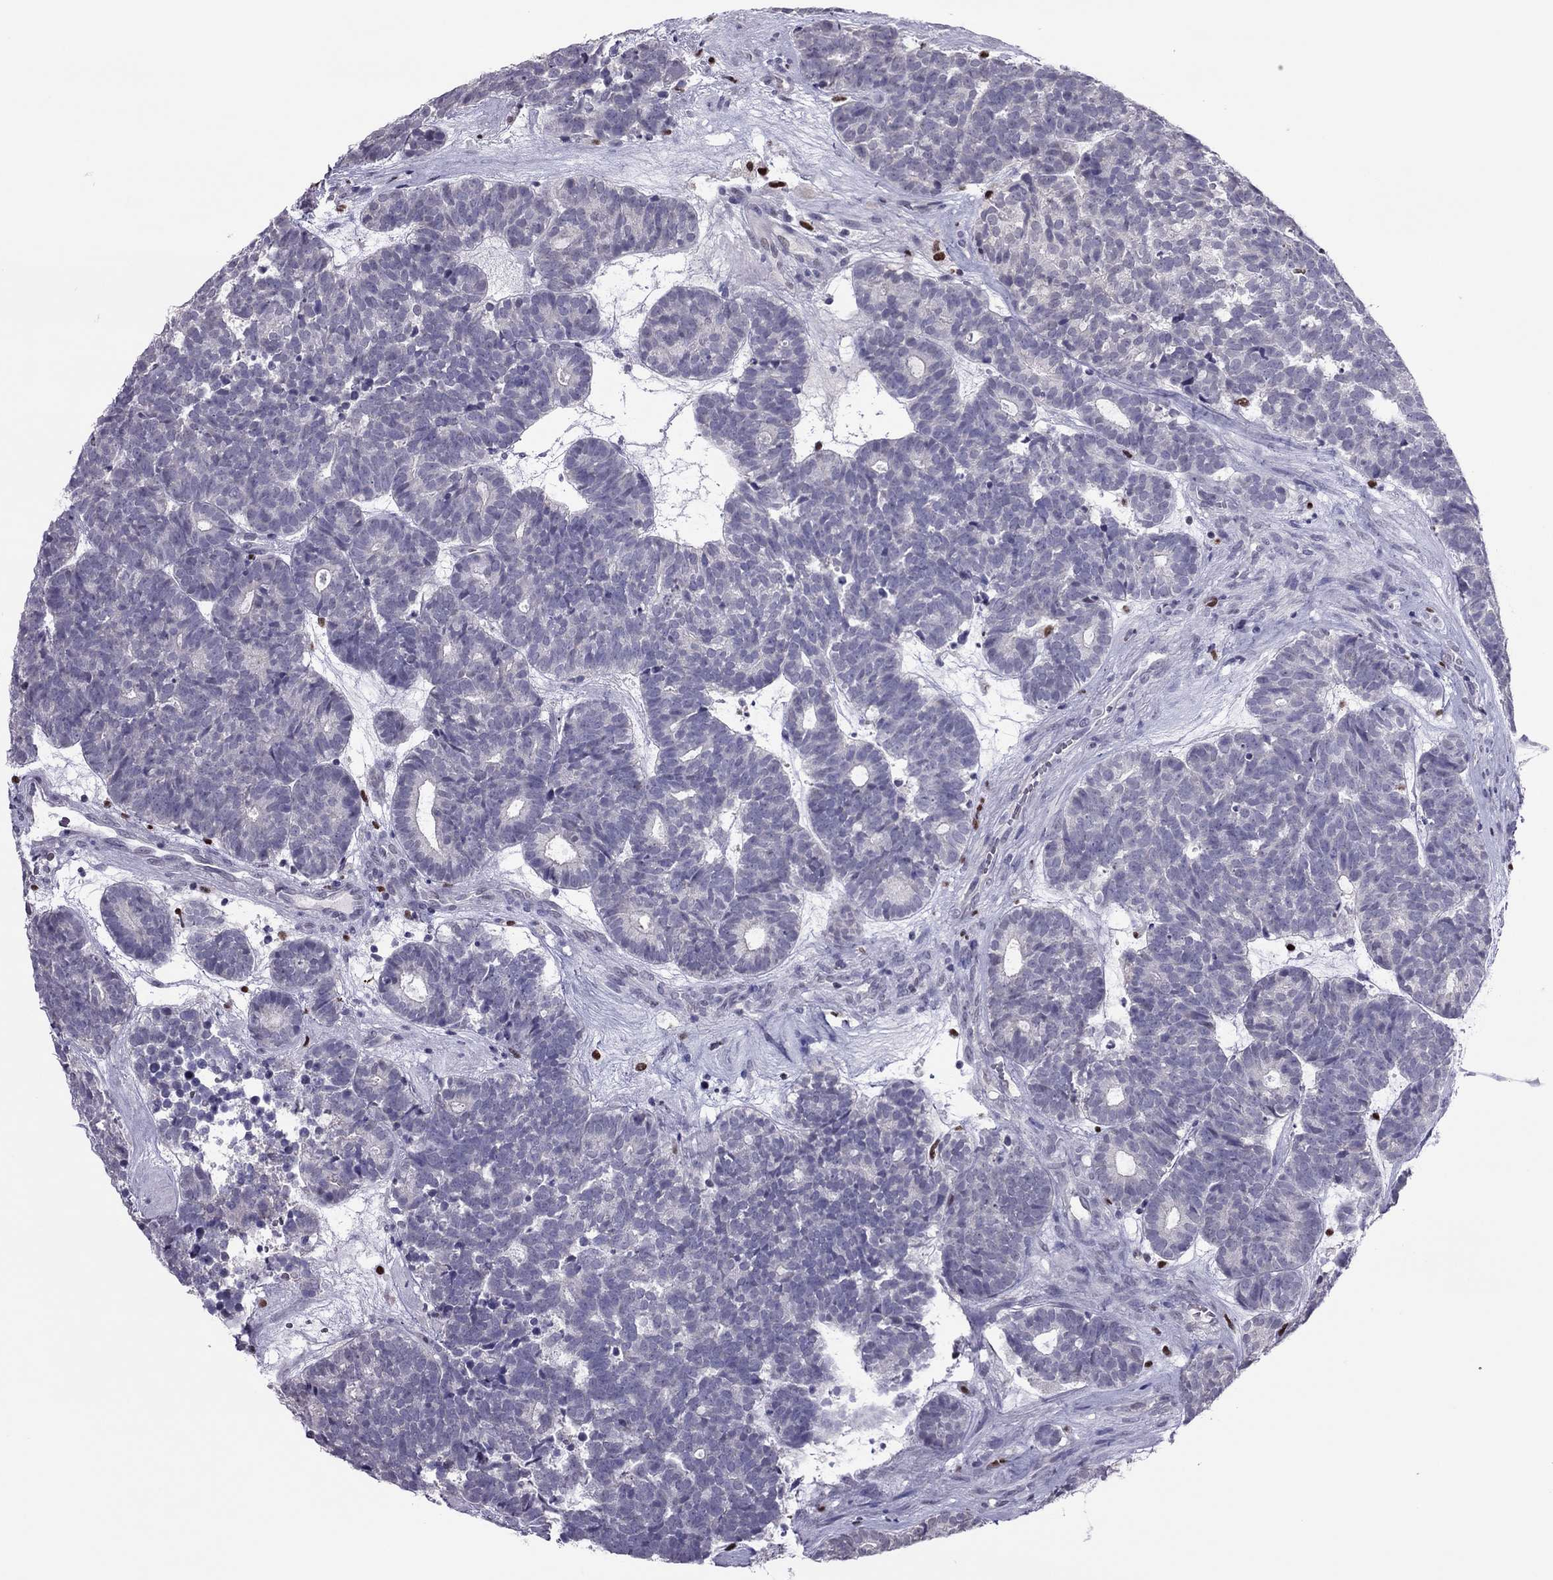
{"staining": {"intensity": "negative", "quantity": "none", "location": "none"}, "tissue": "head and neck cancer", "cell_type": "Tumor cells", "image_type": "cancer", "snomed": [{"axis": "morphology", "description": "Adenocarcinoma, NOS"}, {"axis": "topography", "description": "Head-Neck"}], "caption": "Head and neck cancer was stained to show a protein in brown. There is no significant positivity in tumor cells.", "gene": "SPINT3", "patient": {"sex": "female", "age": 81}}